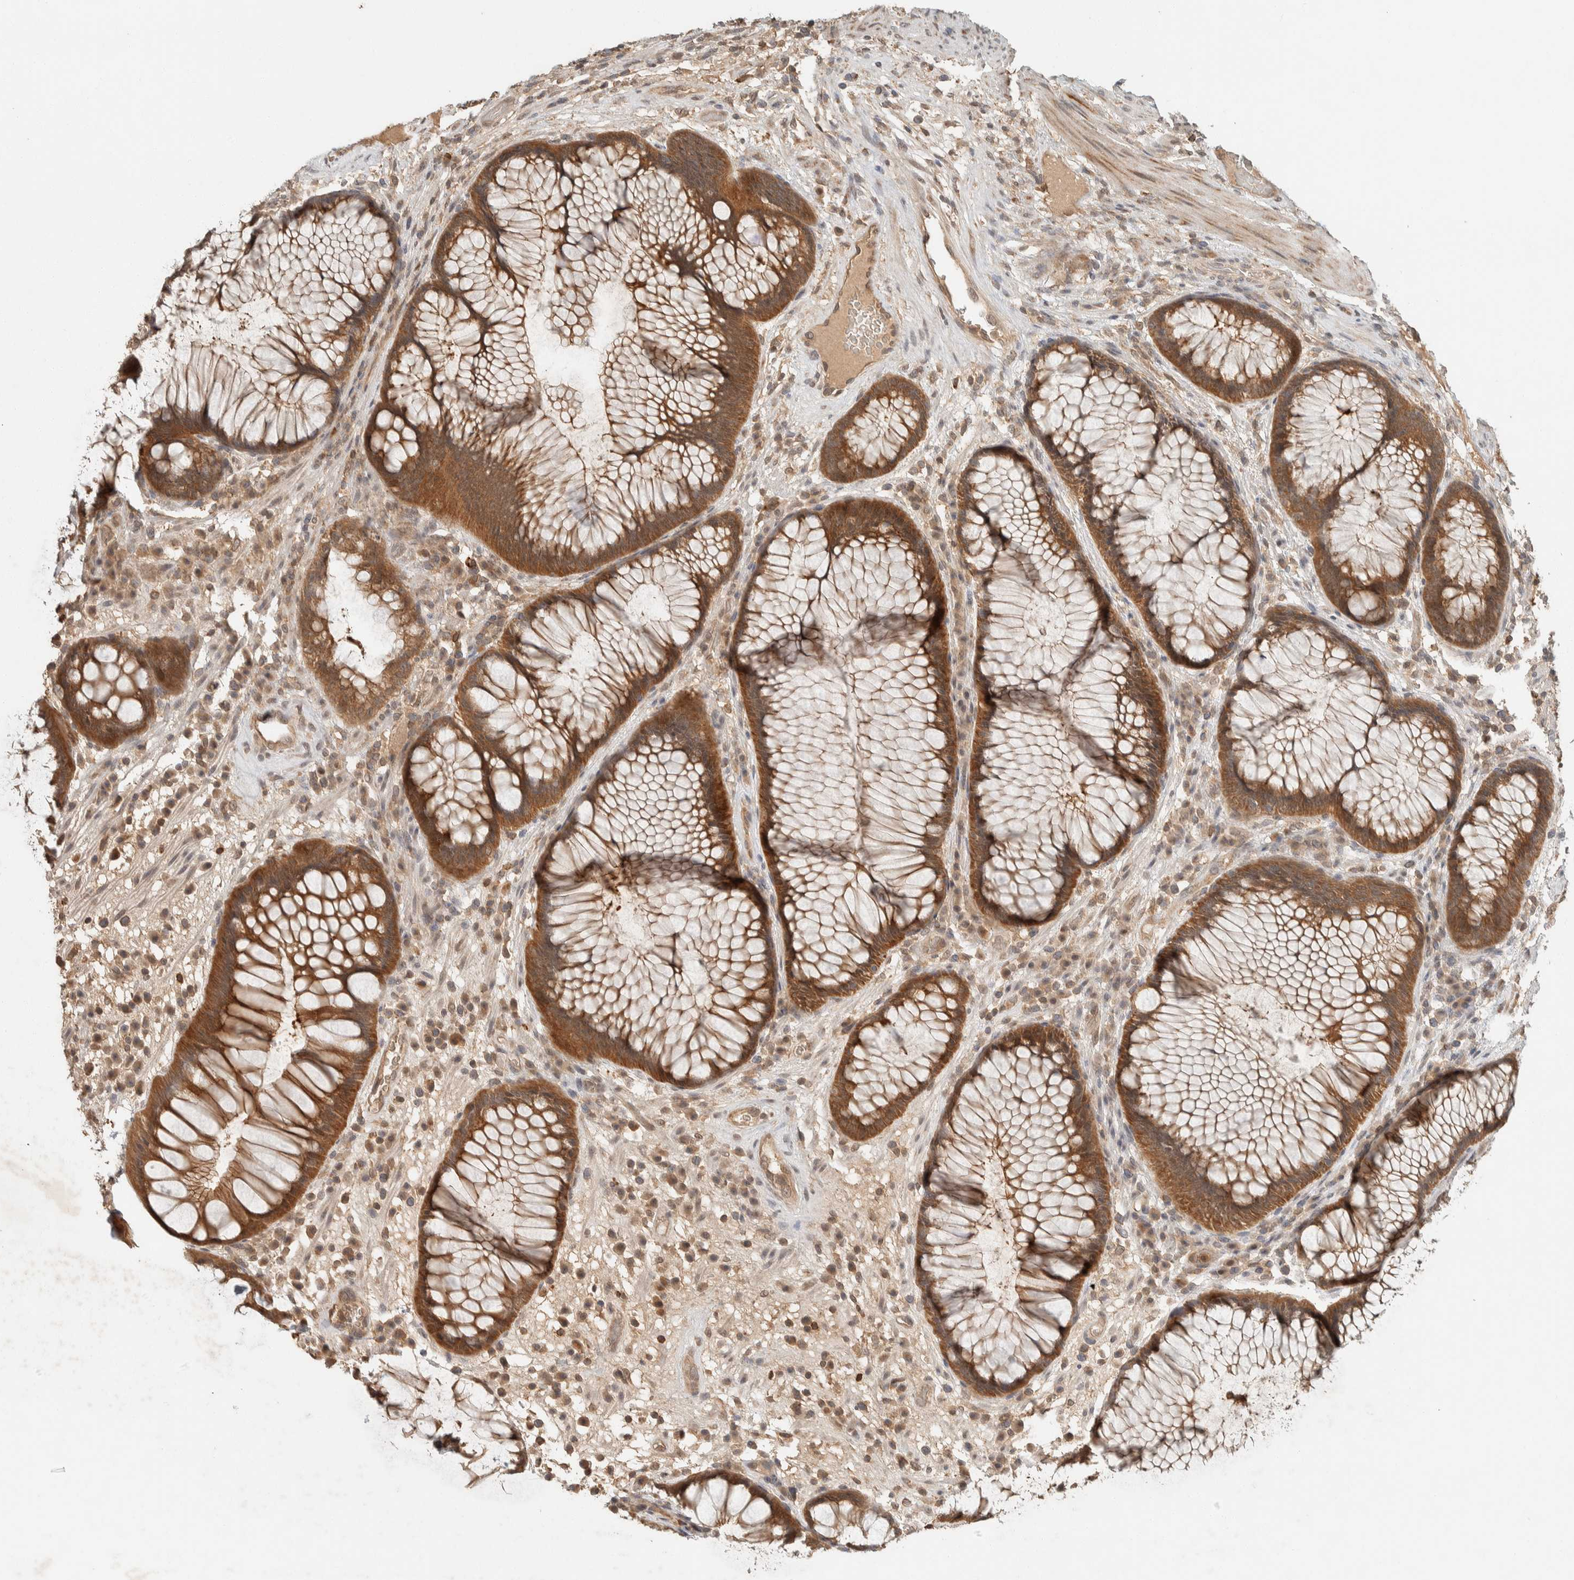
{"staining": {"intensity": "moderate", "quantity": ">75%", "location": "cytoplasmic/membranous"}, "tissue": "rectum", "cell_type": "Glandular cells", "image_type": "normal", "snomed": [{"axis": "morphology", "description": "Normal tissue, NOS"}, {"axis": "topography", "description": "Rectum"}], "caption": "Immunohistochemistry micrograph of normal human rectum stained for a protein (brown), which exhibits medium levels of moderate cytoplasmic/membranous staining in about >75% of glandular cells.", "gene": "ZNF567", "patient": {"sex": "male", "age": 51}}